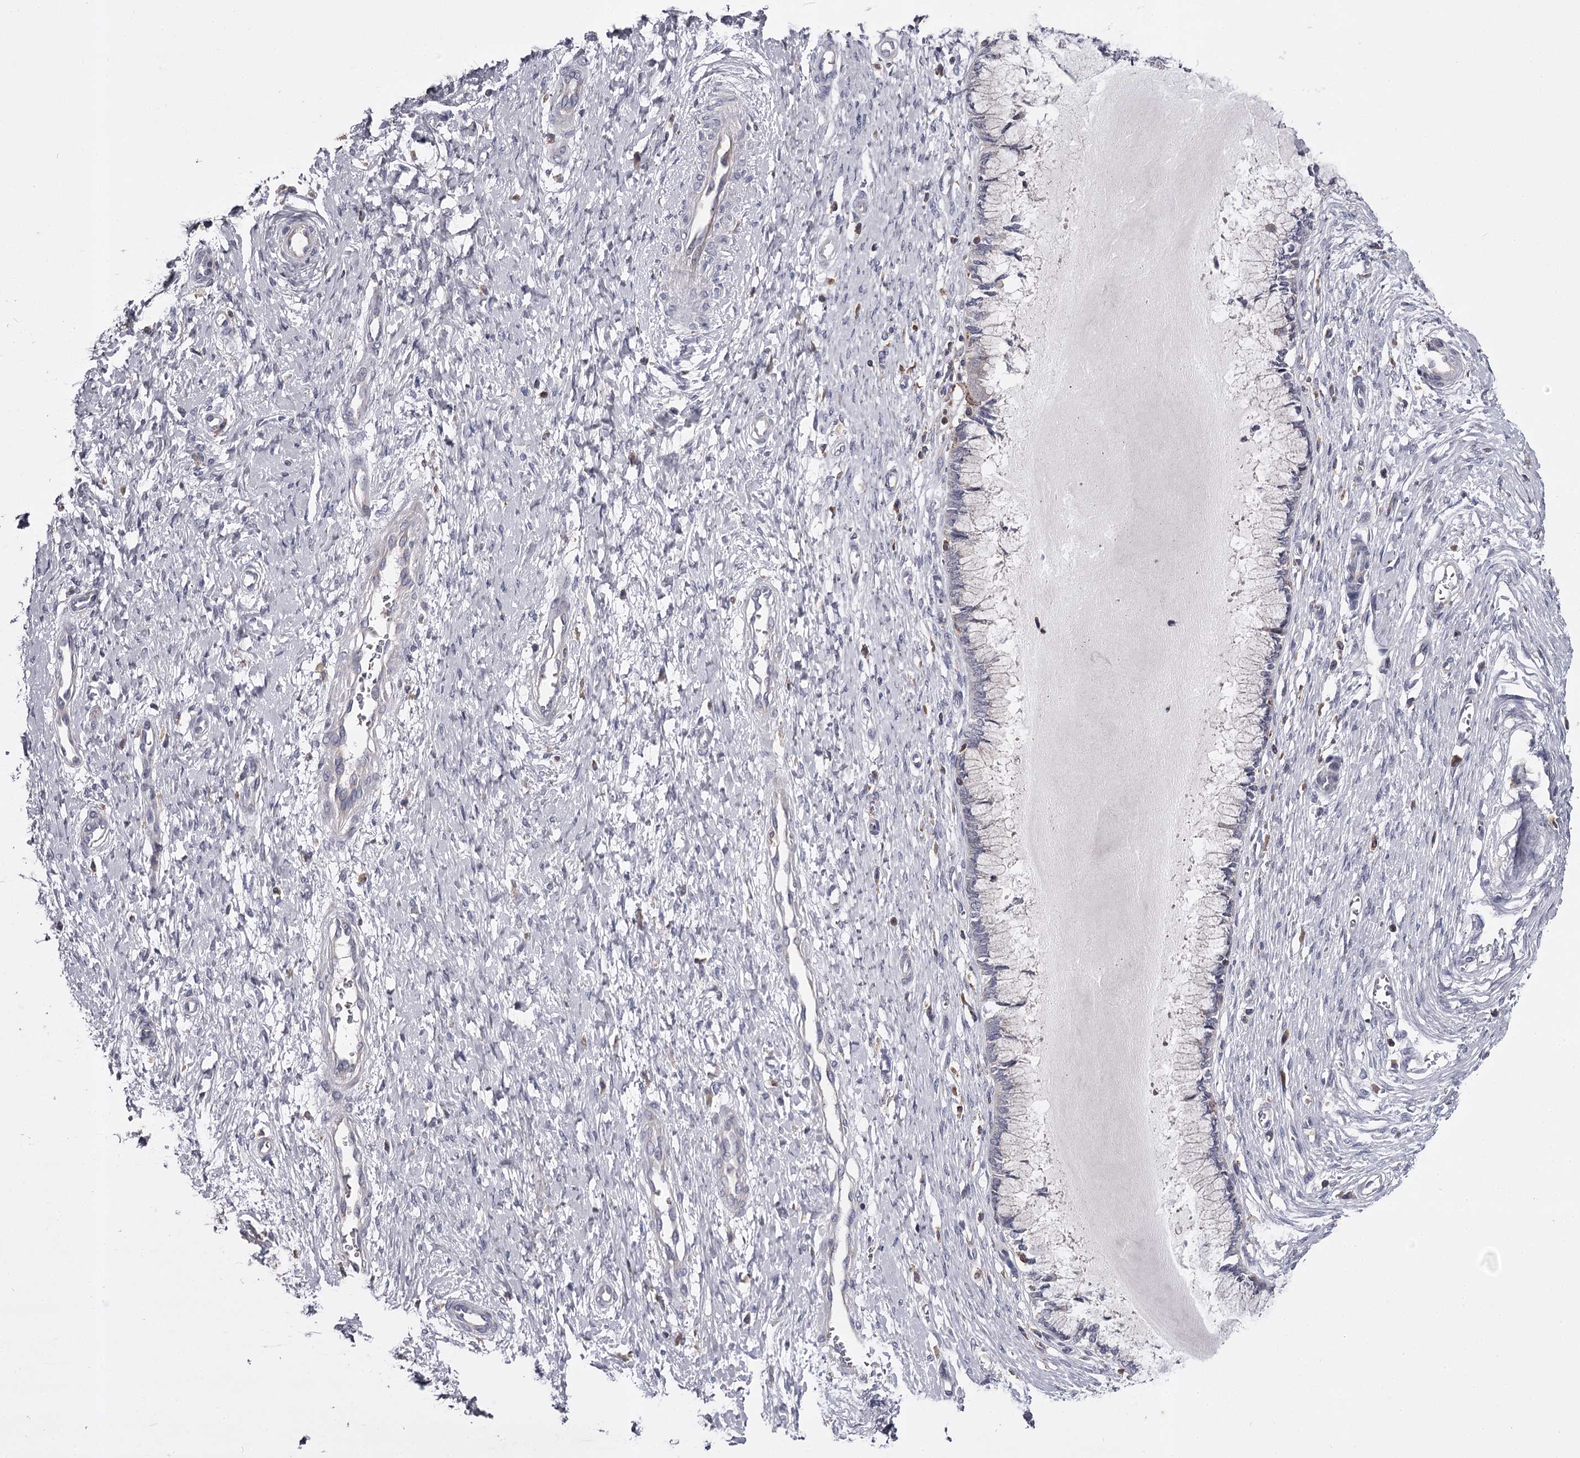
{"staining": {"intensity": "negative", "quantity": "none", "location": "none"}, "tissue": "cervix", "cell_type": "Glandular cells", "image_type": "normal", "snomed": [{"axis": "morphology", "description": "Normal tissue, NOS"}, {"axis": "topography", "description": "Cervix"}], "caption": "Immunohistochemistry (IHC) photomicrograph of unremarkable human cervix stained for a protein (brown), which exhibits no positivity in glandular cells. (Stains: DAB (3,3'-diaminobenzidine) IHC with hematoxylin counter stain, Microscopy: brightfield microscopy at high magnification).", "gene": "RASSF6", "patient": {"sex": "female", "age": 55}}